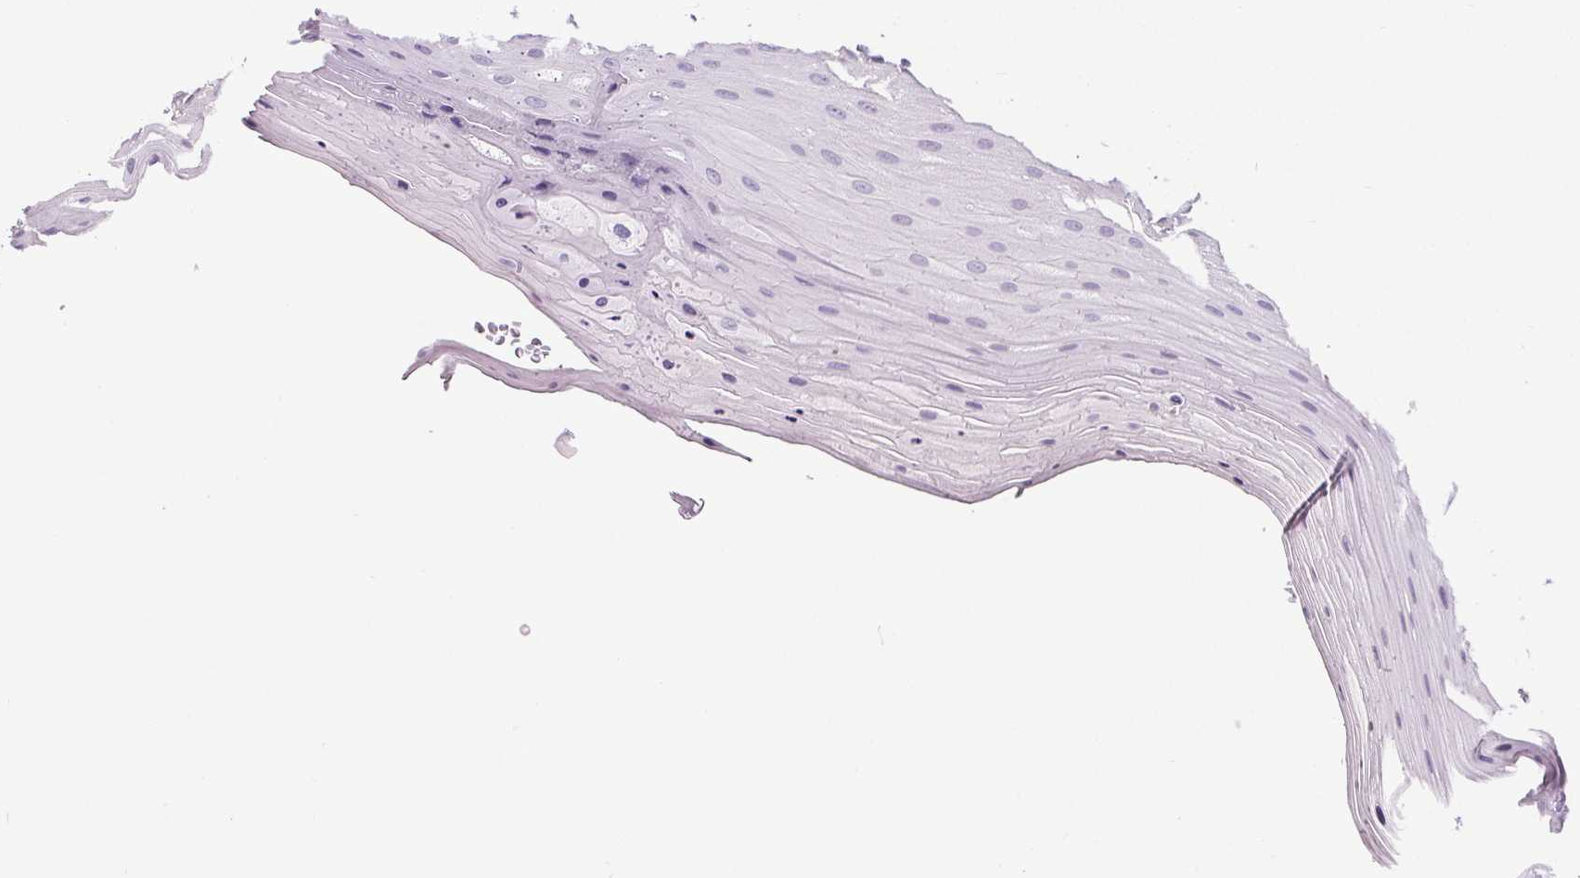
{"staining": {"intensity": "negative", "quantity": "none", "location": "none"}, "tissue": "oral mucosa", "cell_type": "Squamous epithelial cells", "image_type": "normal", "snomed": [{"axis": "morphology", "description": "Normal tissue, NOS"}, {"axis": "morphology", "description": "Squamous cell carcinoma, NOS"}, {"axis": "topography", "description": "Oral tissue"}, {"axis": "topography", "description": "Tounge, NOS"}, {"axis": "topography", "description": "Head-Neck"}], "caption": "Protein analysis of normal oral mucosa shows no significant expression in squamous epithelial cells.", "gene": "ELAVL2", "patient": {"sex": "male", "age": 62}}